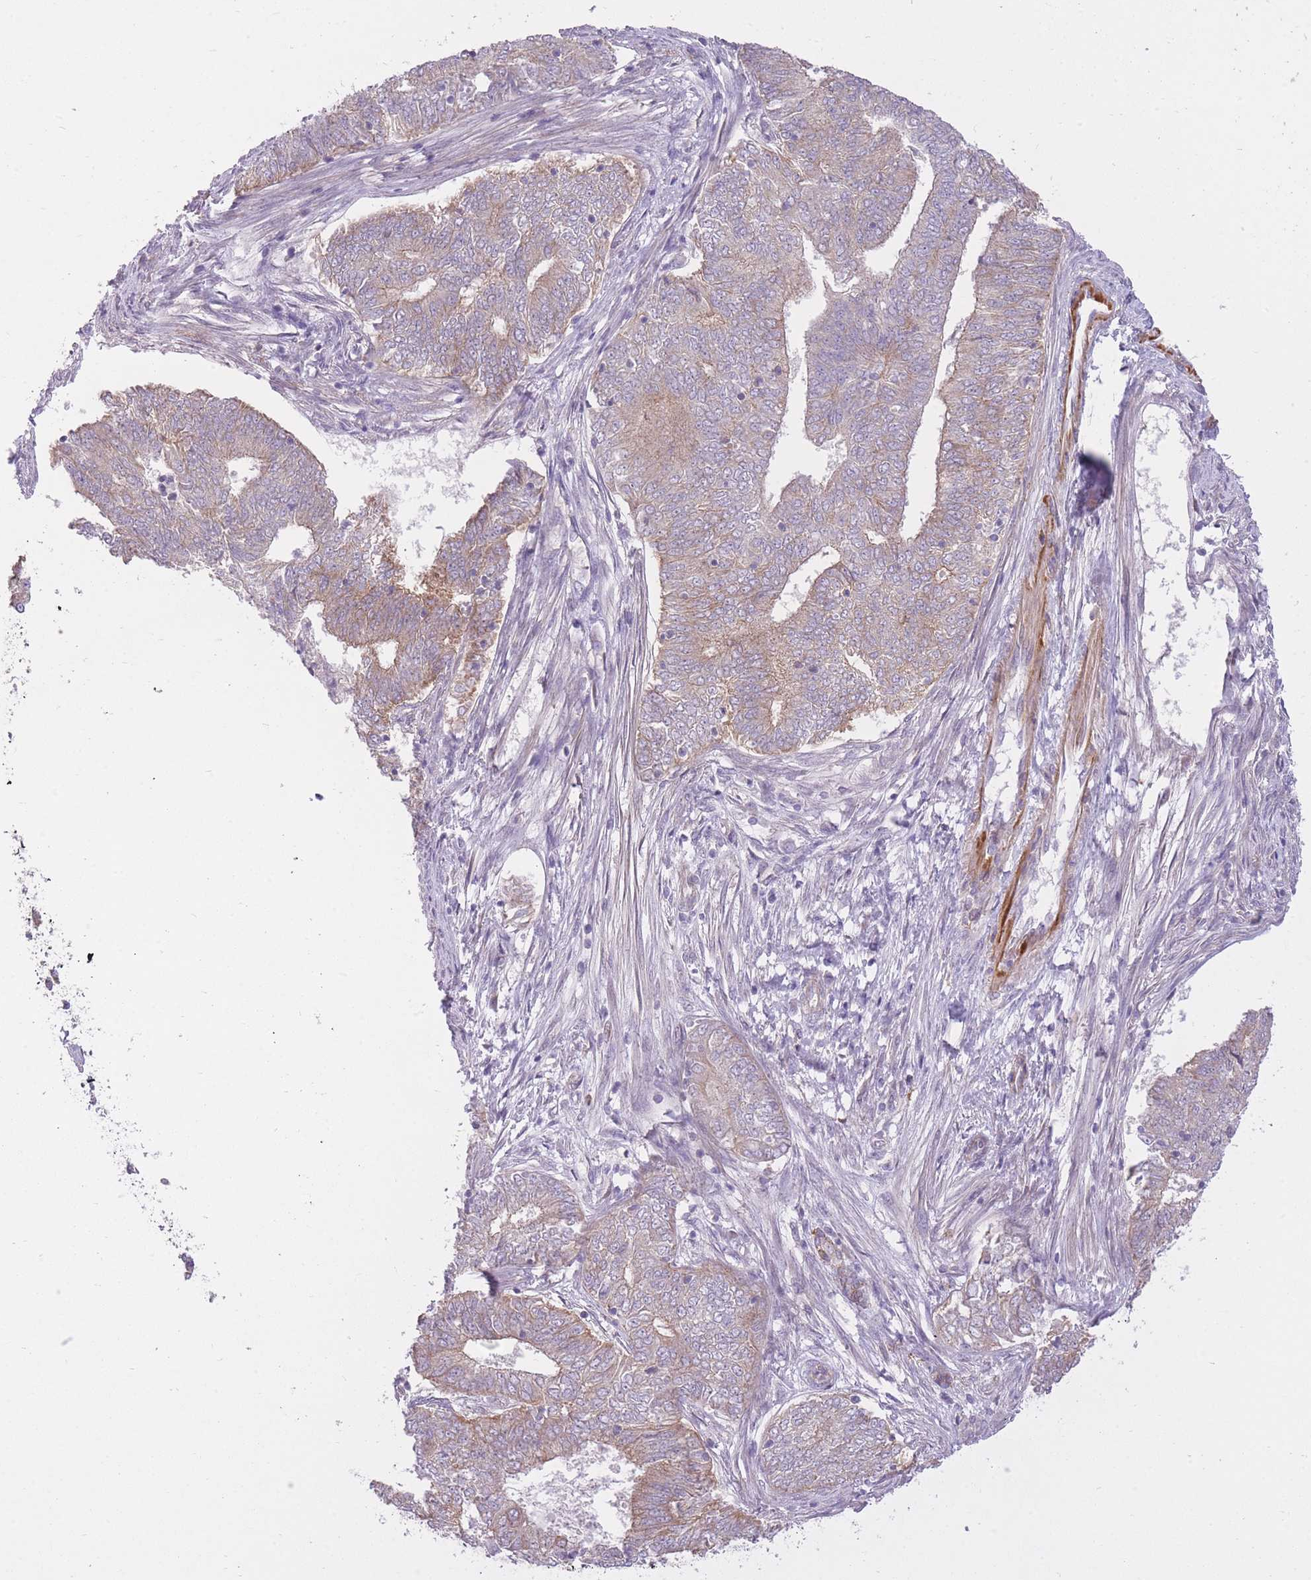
{"staining": {"intensity": "weak", "quantity": "25%-75%", "location": "cytoplasmic/membranous"}, "tissue": "endometrial cancer", "cell_type": "Tumor cells", "image_type": "cancer", "snomed": [{"axis": "morphology", "description": "Adenocarcinoma, NOS"}, {"axis": "topography", "description": "Endometrium"}], "caption": "Immunohistochemical staining of human endometrial cancer displays weak cytoplasmic/membranous protein positivity in about 25%-75% of tumor cells. The protein is stained brown, and the nuclei are stained in blue (DAB IHC with brightfield microscopy, high magnification).", "gene": "REV1", "patient": {"sex": "female", "age": 62}}